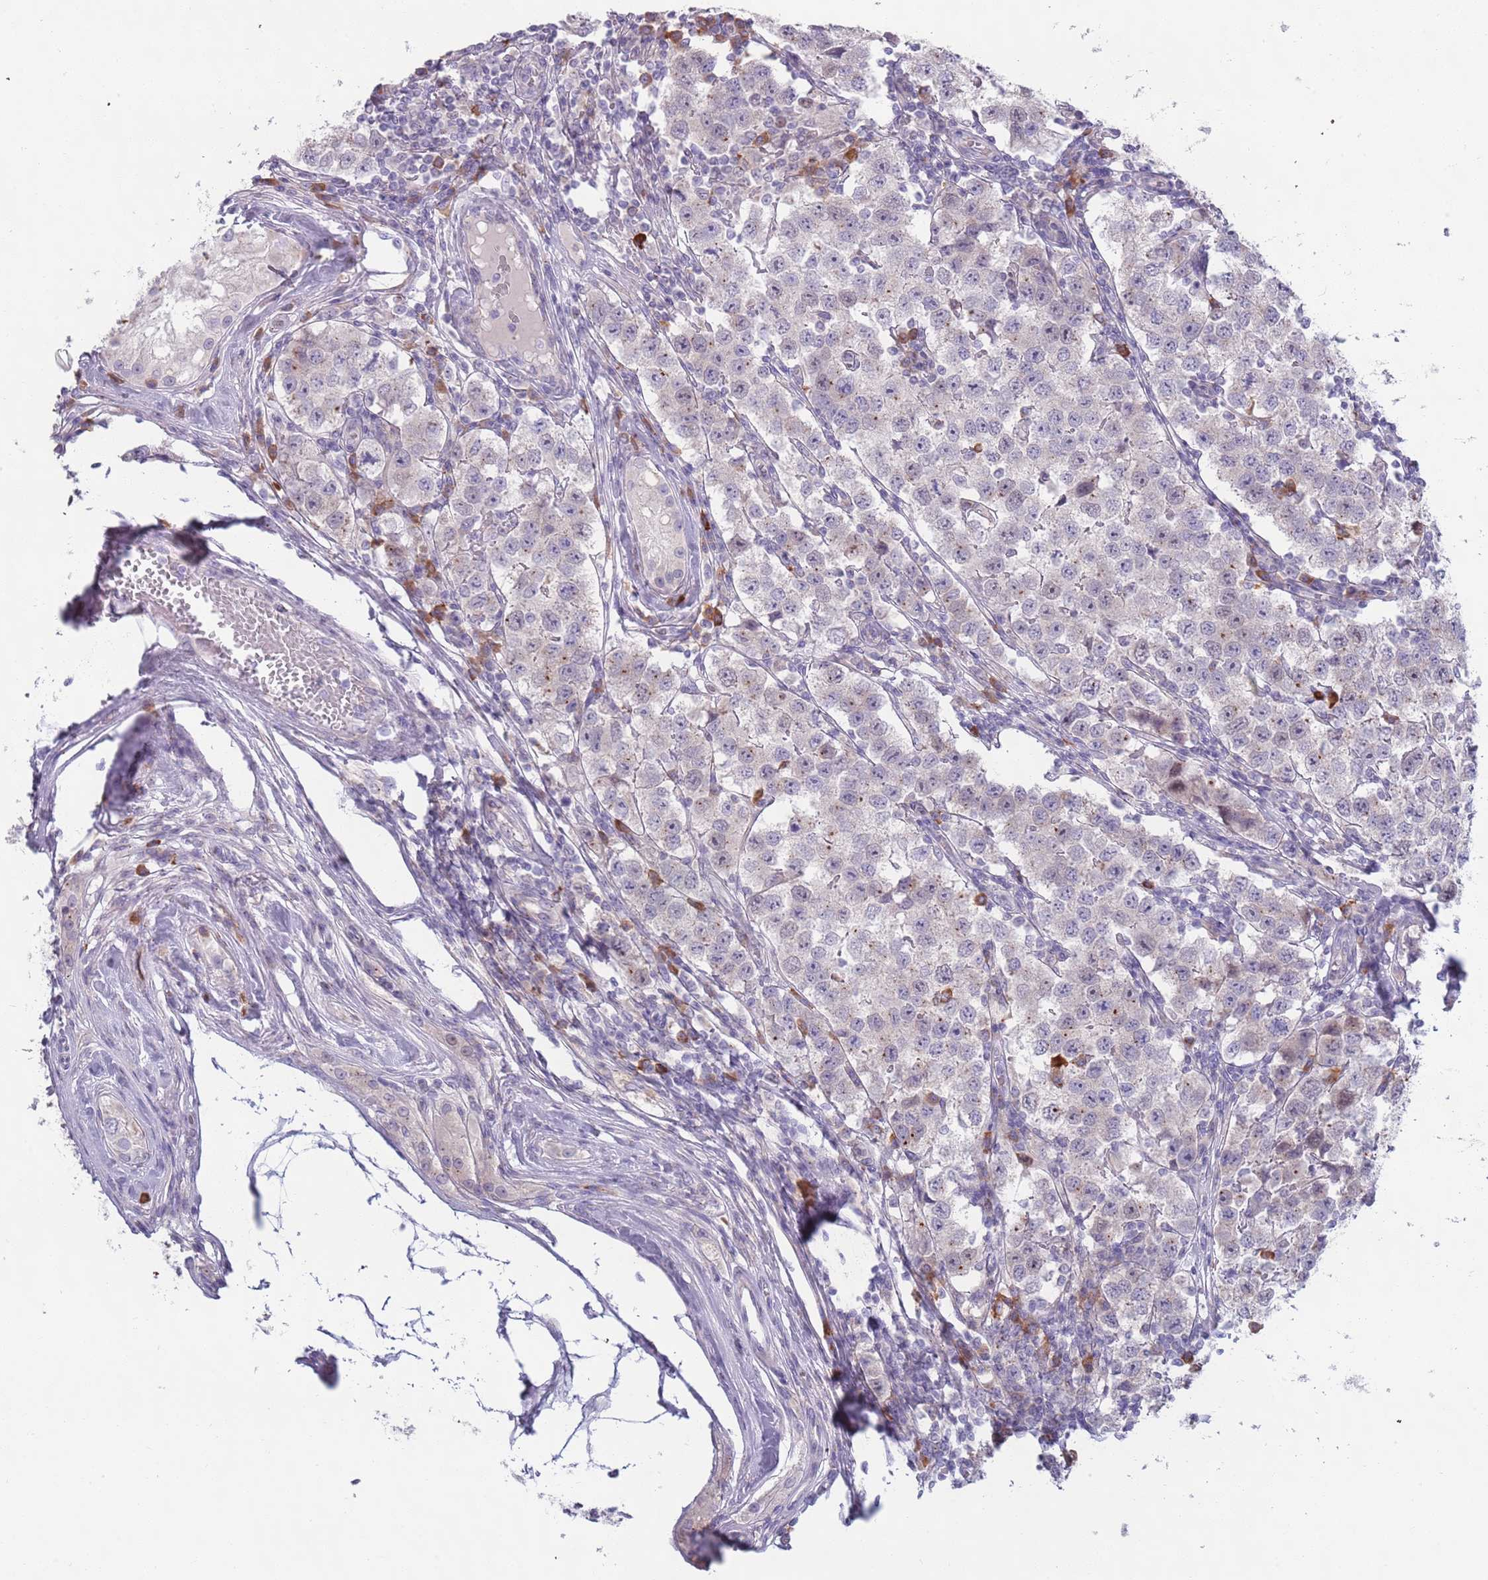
{"staining": {"intensity": "negative", "quantity": "none", "location": "none"}, "tissue": "testis cancer", "cell_type": "Tumor cells", "image_type": "cancer", "snomed": [{"axis": "morphology", "description": "Seminoma, NOS"}, {"axis": "topography", "description": "Testis"}], "caption": "Testis seminoma was stained to show a protein in brown. There is no significant expression in tumor cells. (DAB (3,3'-diaminobenzidine) immunohistochemistry visualized using brightfield microscopy, high magnification).", "gene": "LTB", "patient": {"sex": "male", "age": 34}}